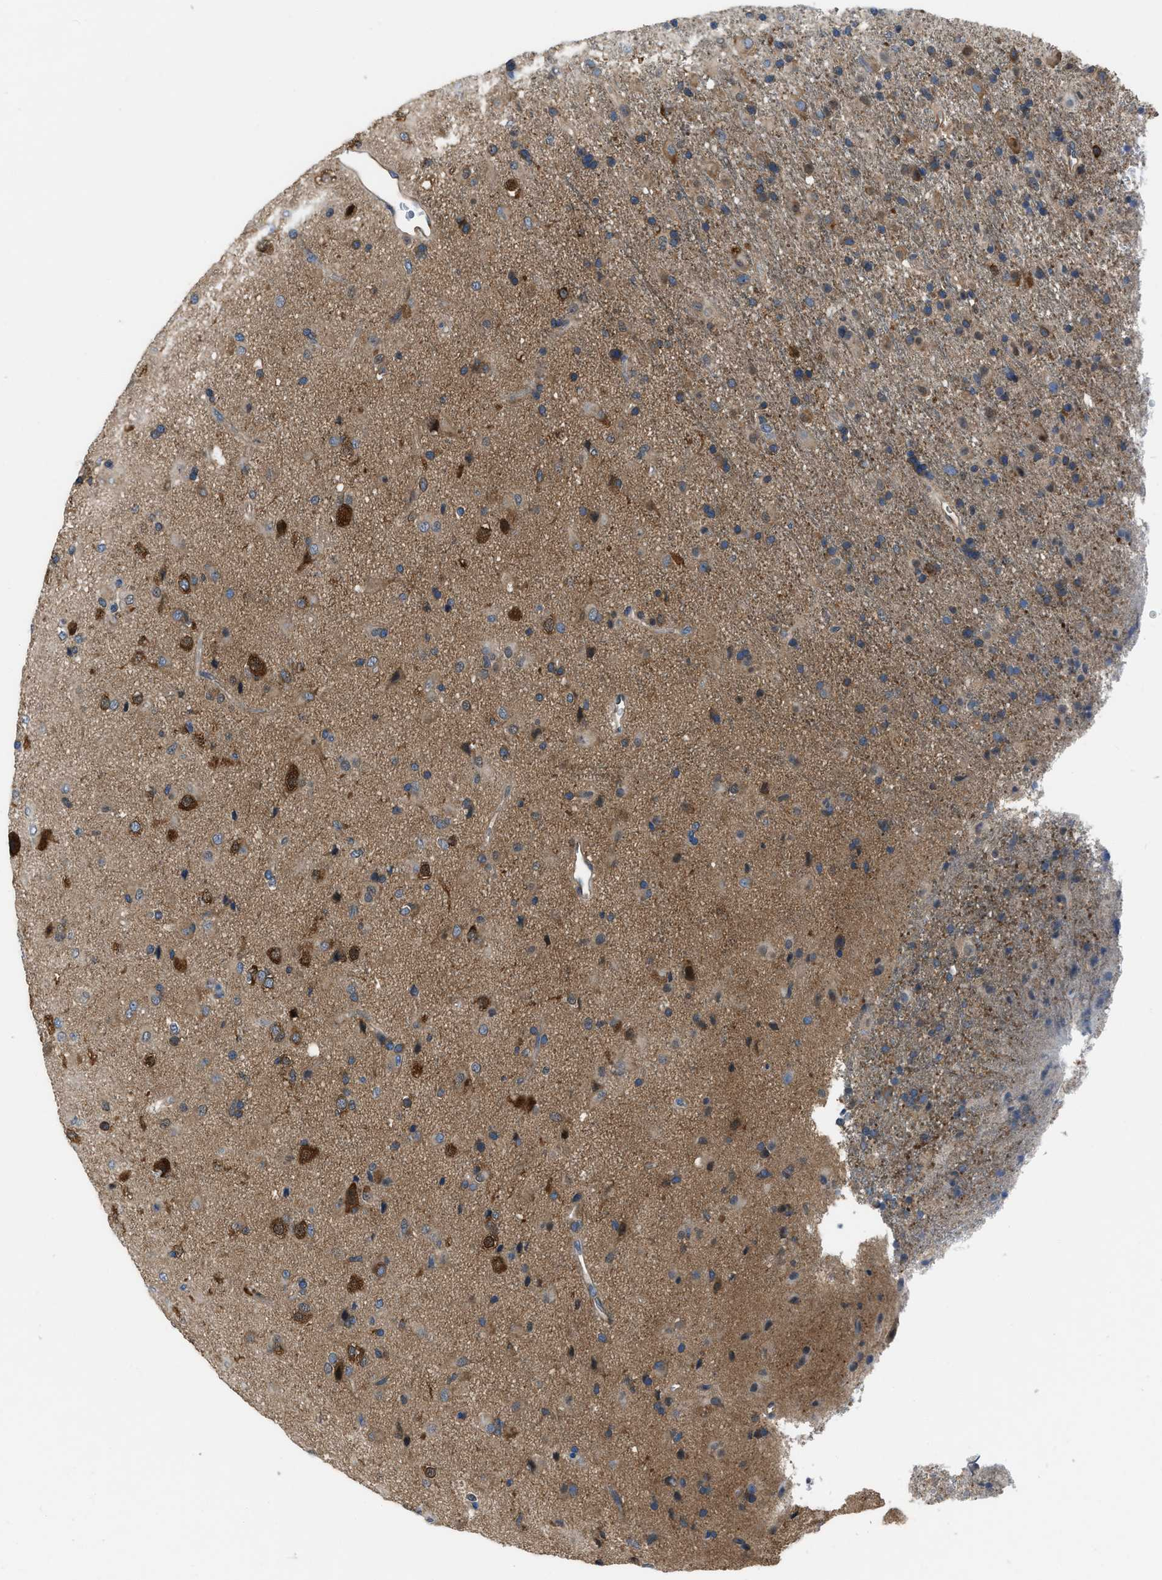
{"staining": {"intensity": "strong", "quantity": "<25%", "location": "cytoplasmic/membranous"}, "tissue": "glioma", "cell_type": "Tumor cells", "image_type": "cancer", "snomed": [{"axis": "morphology", "description": "Glioma, malignant, Low grade"}, {"axis": "topography", "description": "Brain"}], "caption": "Protein expression analysis of malignant glioma (low-grade) demonstrates strong cytoplasmic/membranous expression in approximately <25% of tumor cells.", "gene": "YARS1", "patient": {"sex": "male", "age": 65}}